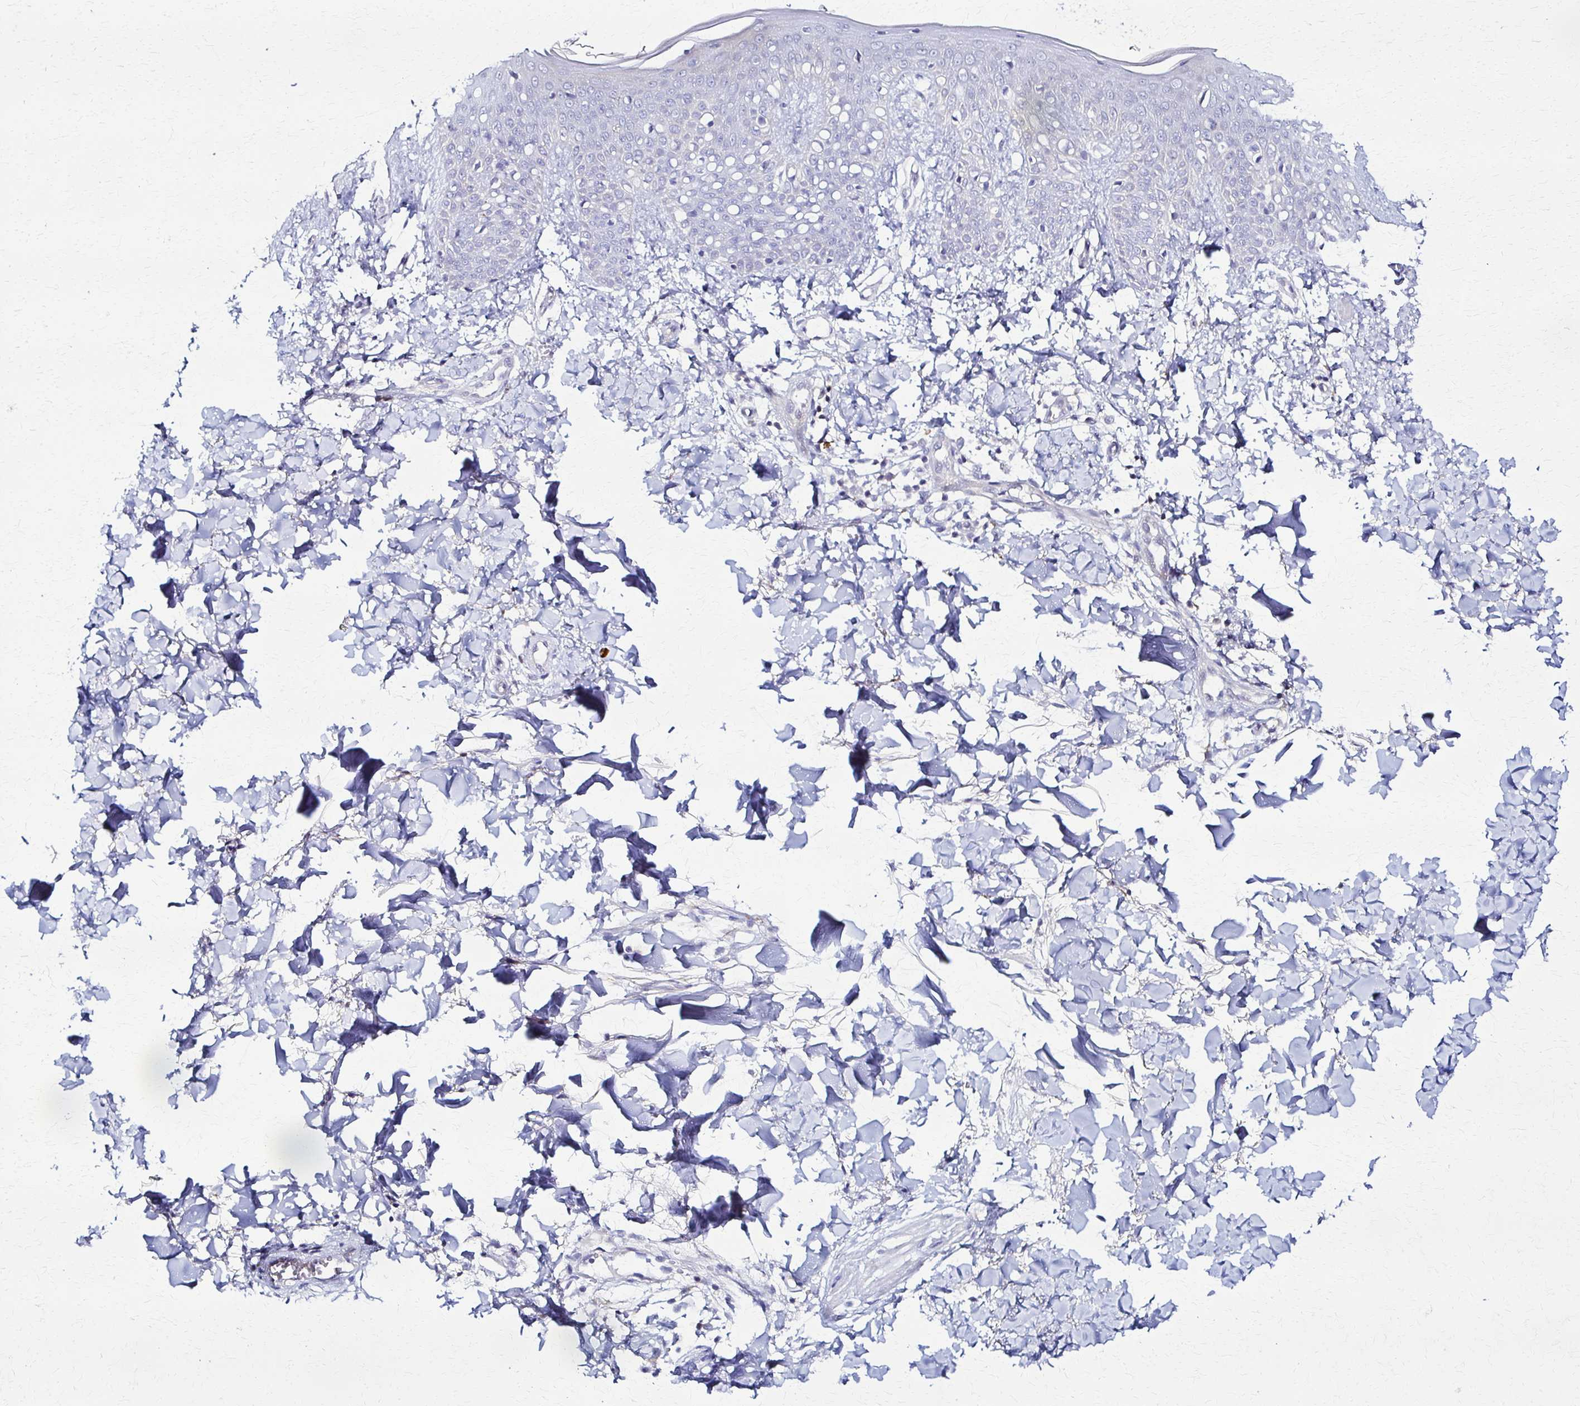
{"staining": {"intensity": "negative", "quantity": "none", "location": "none"}, "tissue": "skin", "cell_type": "Fibroblasts", "image_type": "normal", "snomed": [{"axis": "morphology", "description": "Normal tissue, NOS"}, {"axis": "topography", "description": "Skin"}], "caption": "Immunohistochemistry of normal skin reveals no expression in fibroblasts. (Immunohistochemistry (ihc), brightfield microscopy, high magnification).", "gene": "RHOBTB2", "patient": {"sex": "male", "age": 16}}